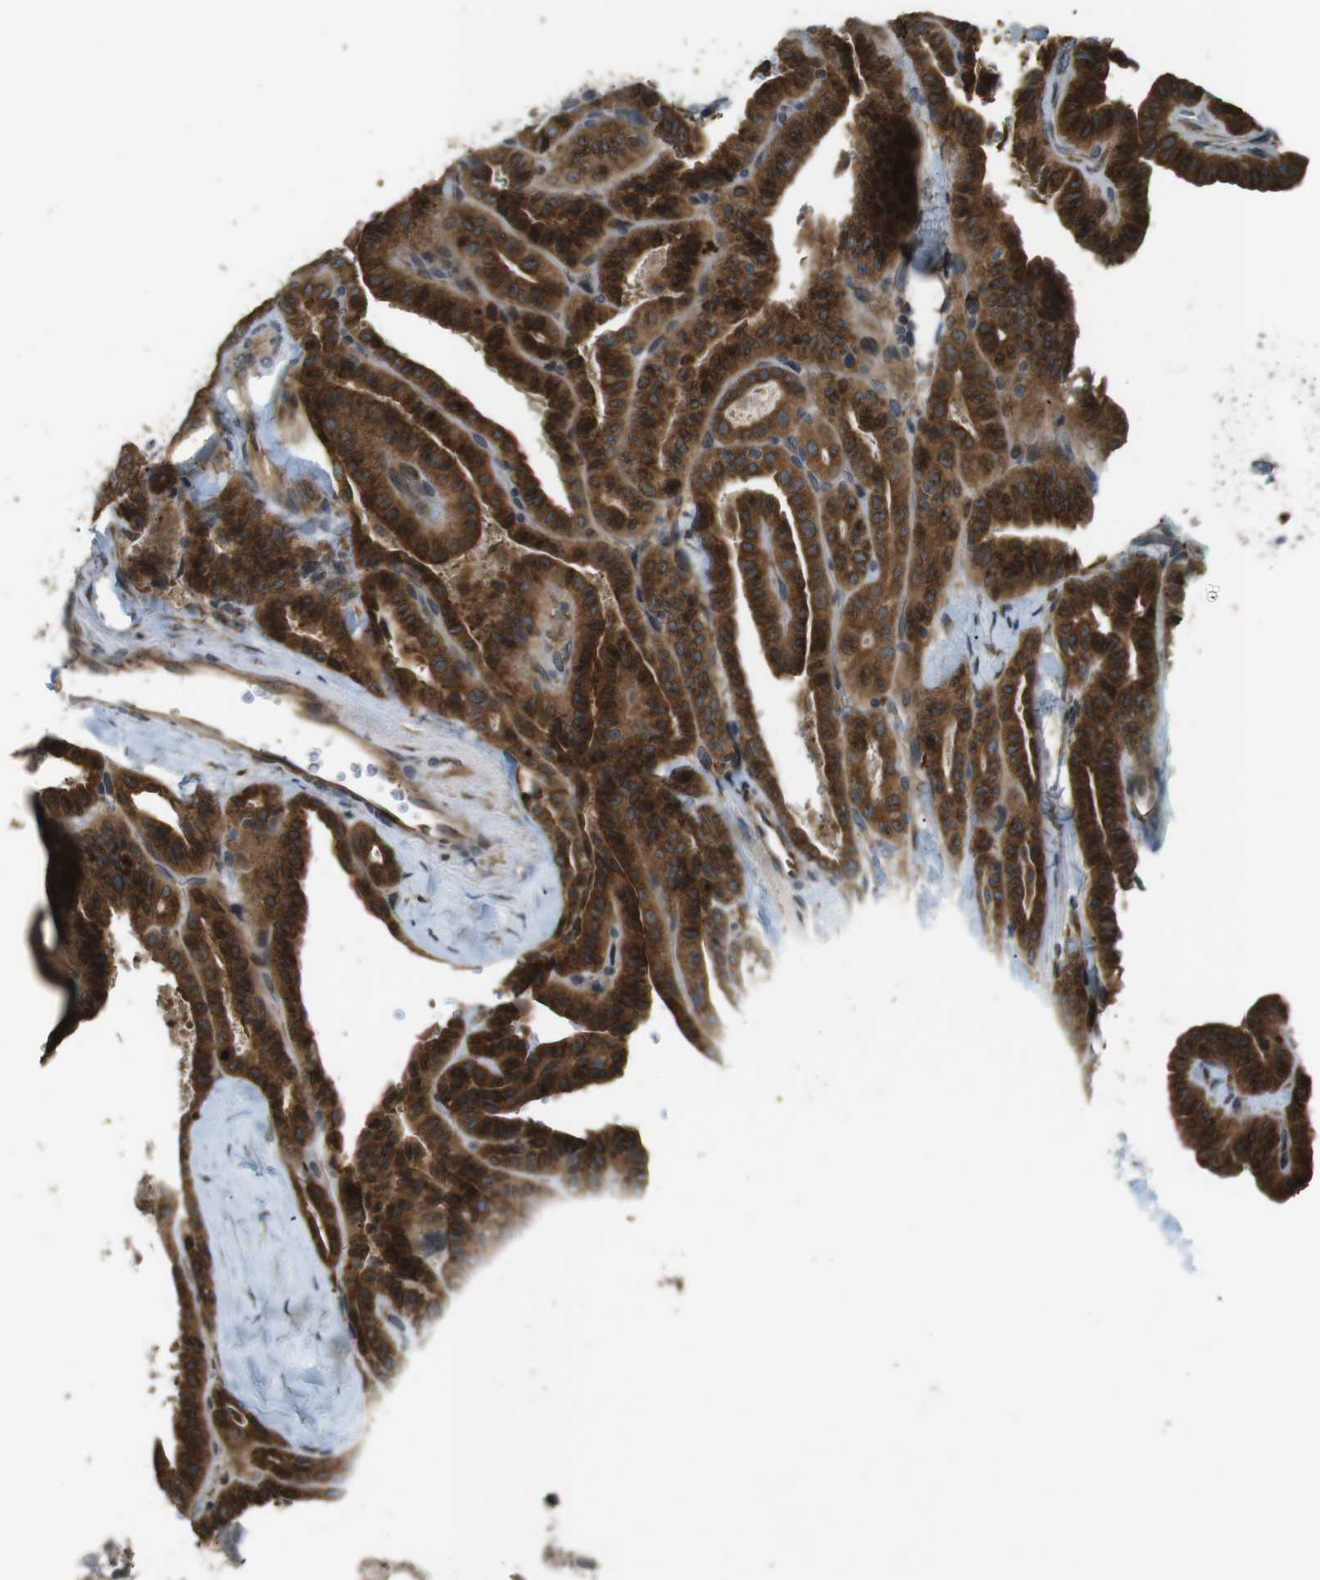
{"staining": {"intensity": "strong", "quantity": ">75%", "location": "cytoplasmic/membranous"}, "tissue": "thyroid cancer", "cell_type": "Tumor cells", "image_type": "cancer", "snomed": [{"axis": "morphology", "description": "Papillary adenocarcinoma, NOS"}, {"axis": "topography", "description": "Thyroid gland"}], "caption": "Immunohistochemistry (IHC) micrograph of neoplastic tissue: human thyroid papillary adenocarcinoma stained using immunohistochemistry (IHC) demonstrates high levels of strong protein expression localized specifically in the cytoplasmic/membranous of tumor cells, appearing as a cytoplasmic/membranous brown color.", "gene": "TMED4", "patient": {"sex": "male", "age": 77}}